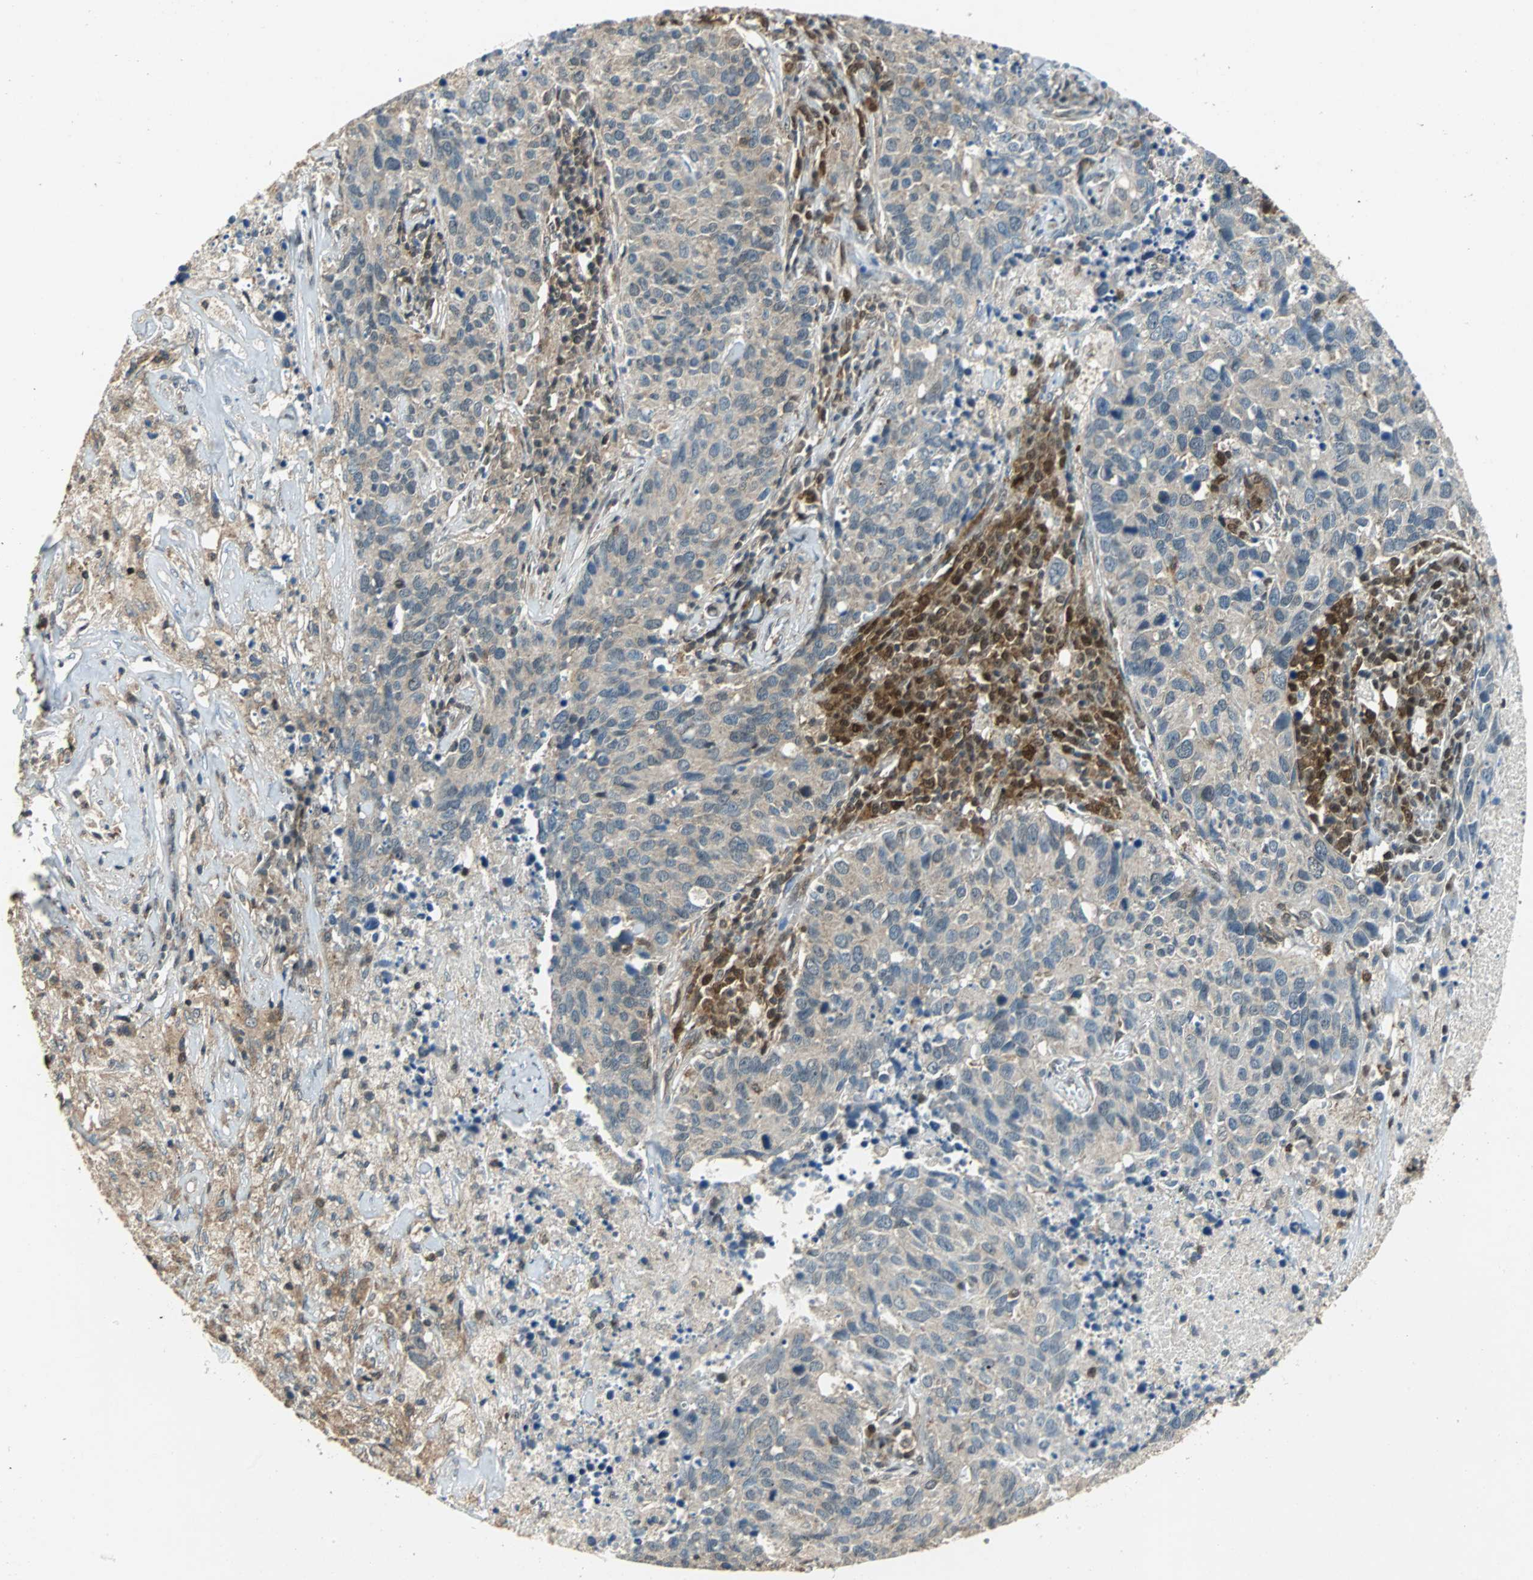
{"staining": {"intensity": "weak", "quantity": ">75%", "location": "cytoplasmic/membranous"}, "tissue": "lung cancer", "cell_type": "Tumor cells", "image_type": "cancer", "snomed": [{"axis": "morphology", "description": "Neoplasm, malignant, NOS"}, {"axis": "topography", "description": "Lung"}], "caption": "A micrograph showing weak cytoplasmic/membranous positivity in about >75% of tumor cells in lung malignant neoplasm, as visualized by brown immunohistochemical staining.", "gene": "GSDMD", "patient": {"sex": "female", "age": 76}}